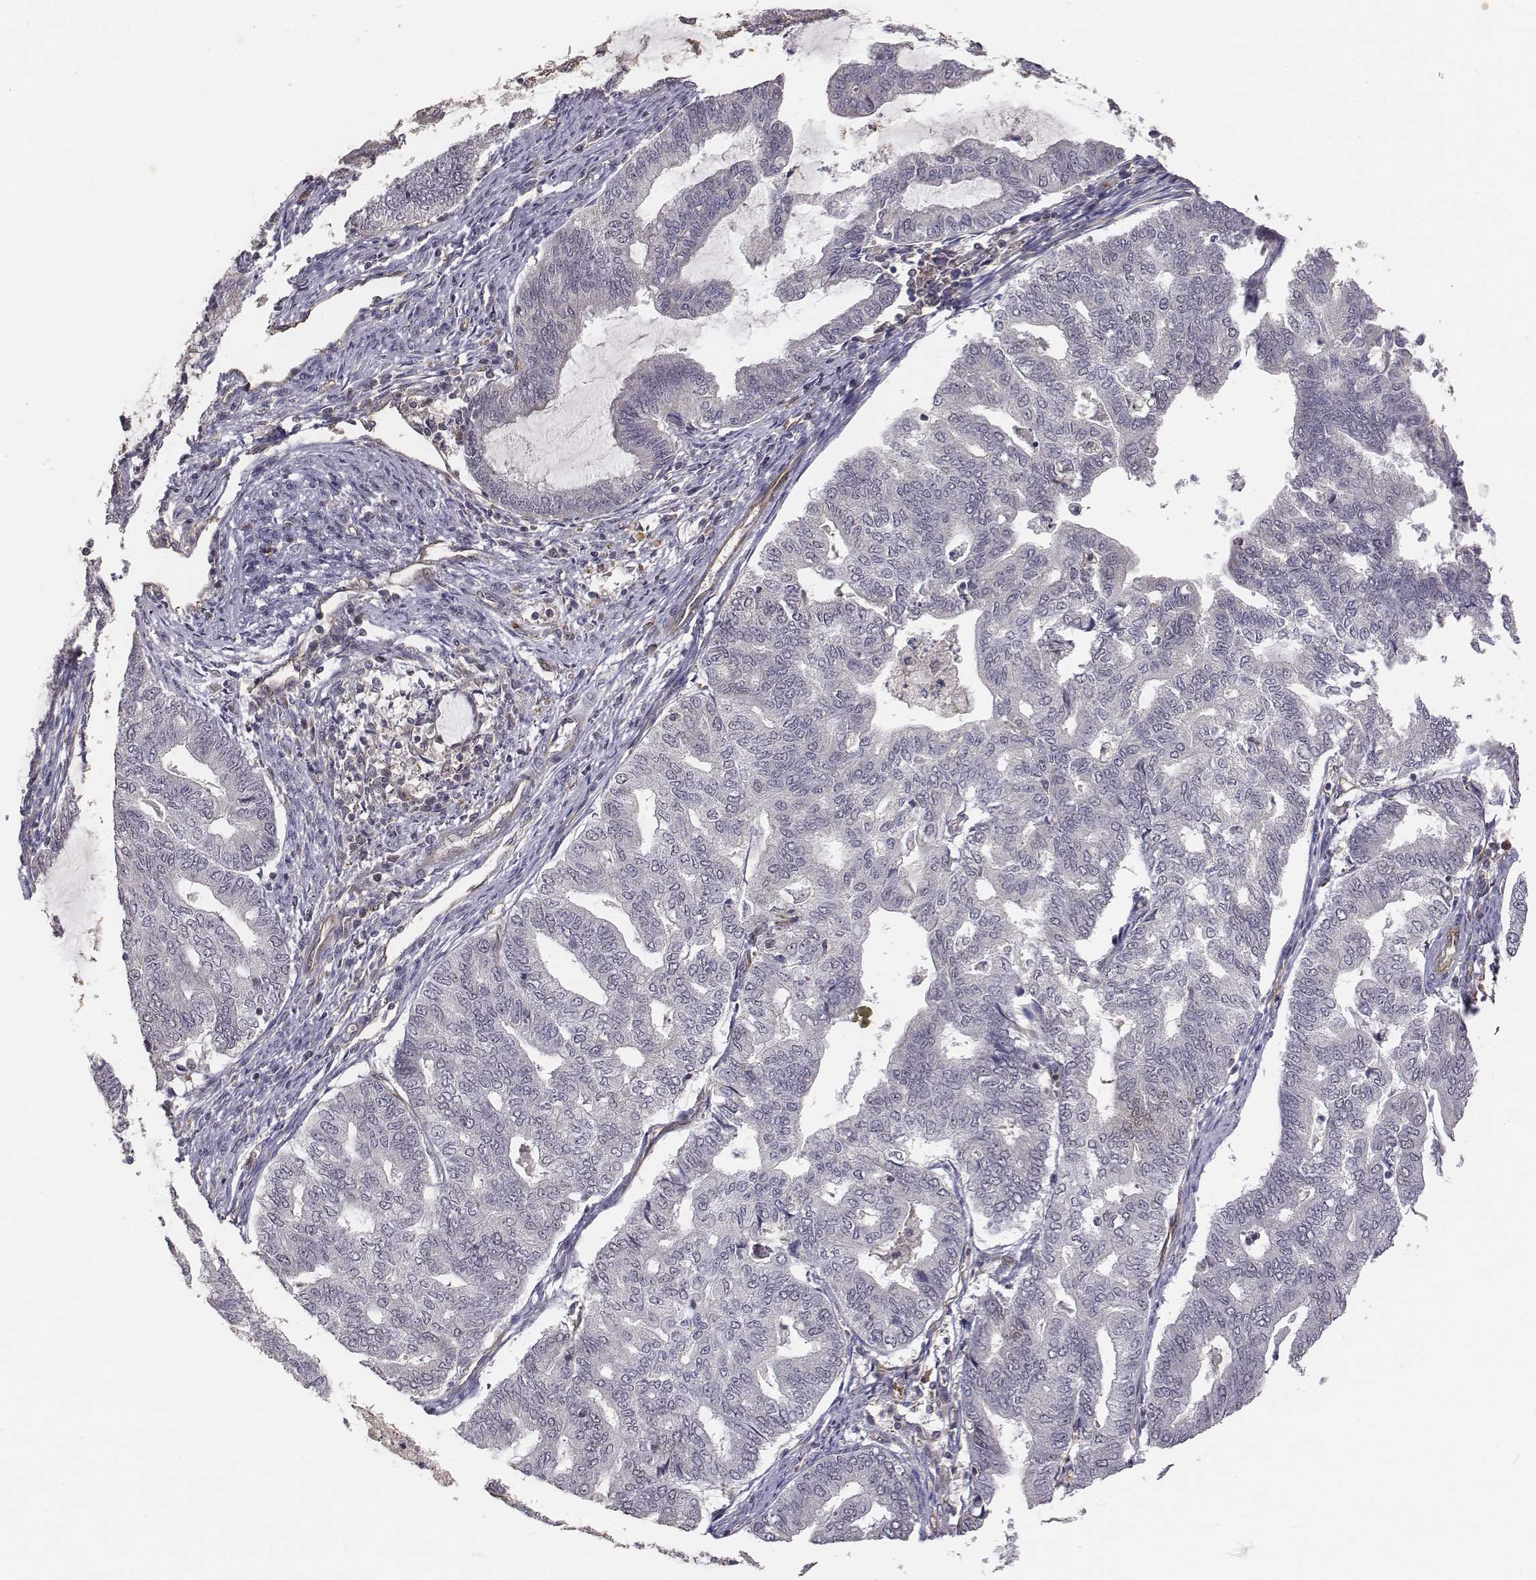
{"staining": {"intensity": "negative", "quantity": "none", "location": "none"}, "tissue": "endometrial cancer", "cell_type": "Tumor cells", "image_type": "cancer", "snomed": [{"axis": "morphology", "description": "Adenocarcinoma, NOS"}, {"axis": "topography", "description": "Endometrium"}], "caption": "Immunohistochemistry image of neoplastic tissue: endometrial cancer (adenocarcinoma) stained with DAB (3,3'-diaminobenzidine) demonstrates no significant protein positivity in tumor cells.", "gene": "PTPRG", "patient": {"sex": "female", "age": 79}}